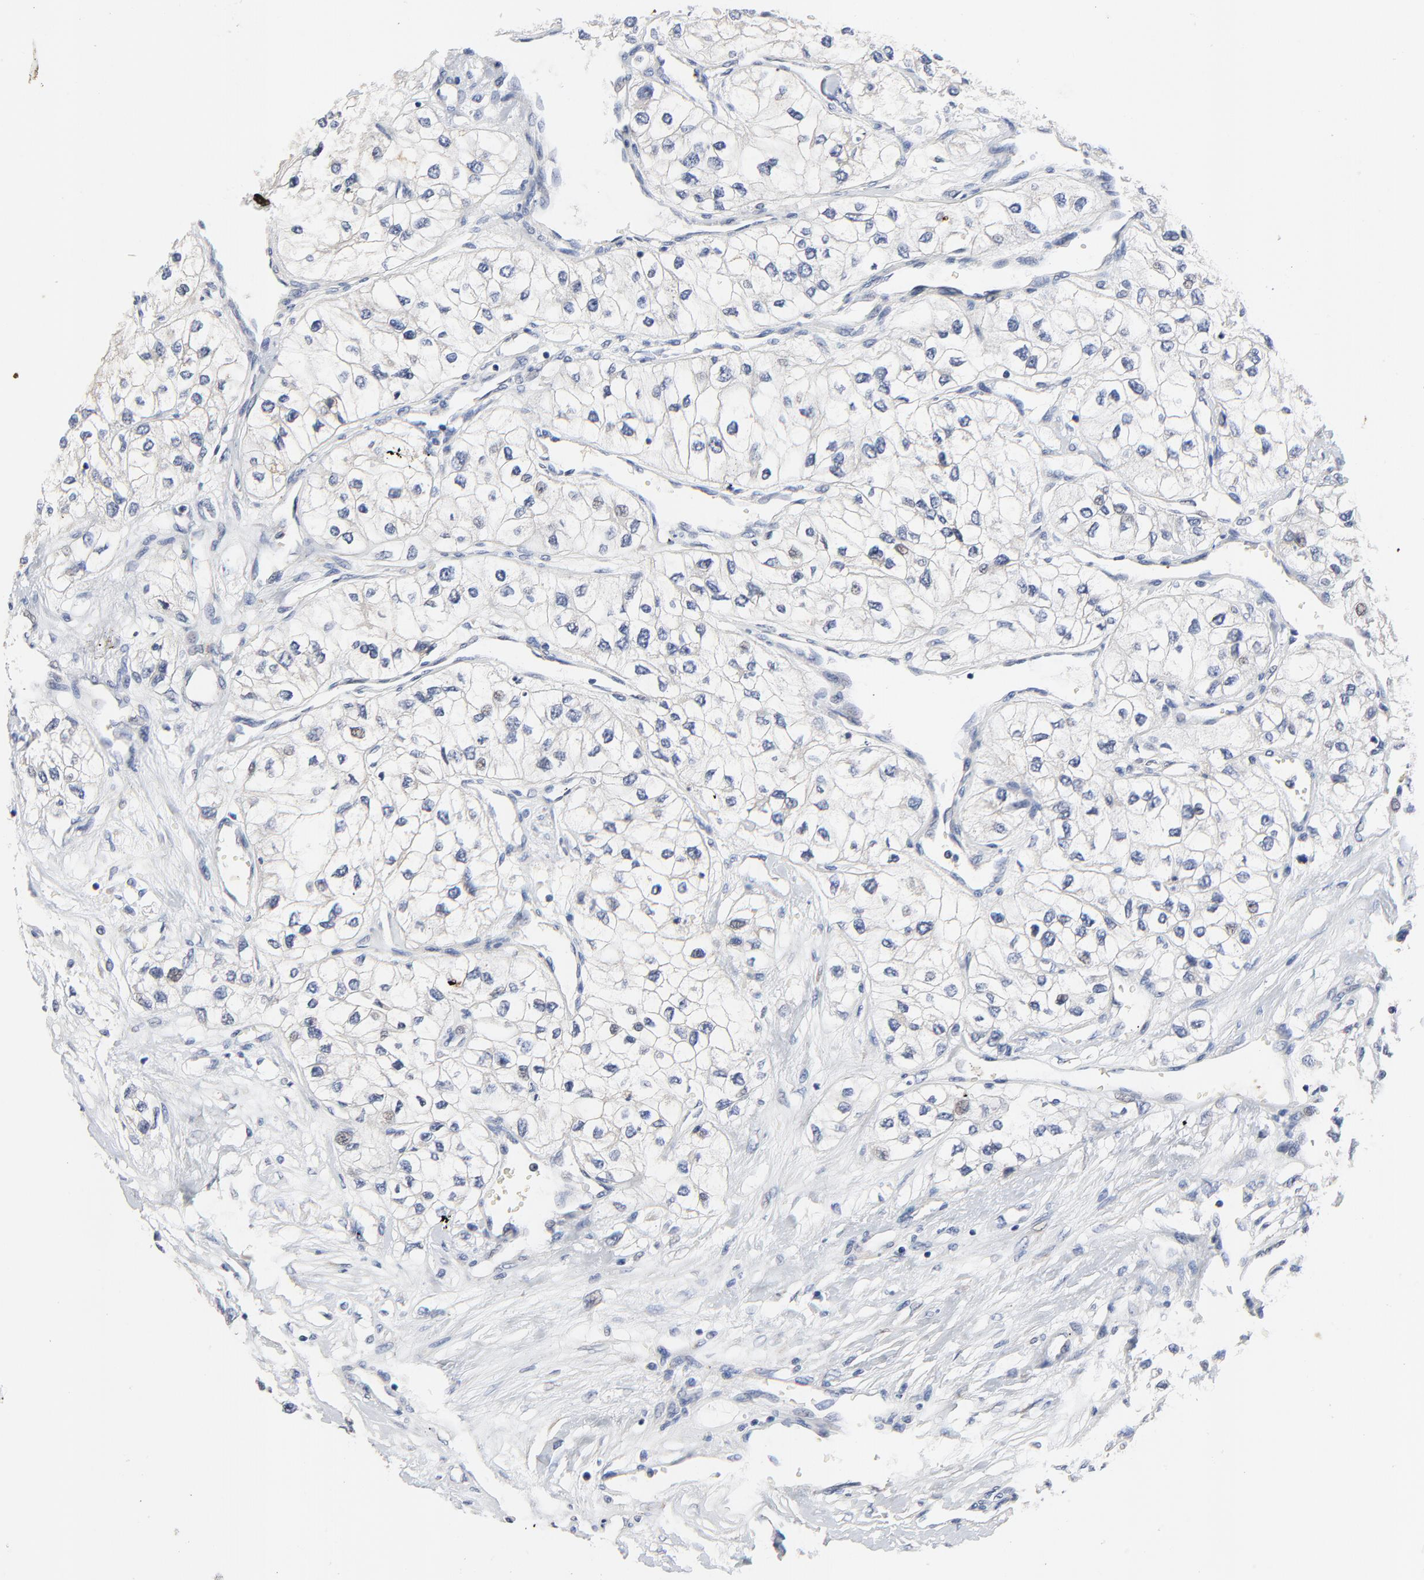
{"staining": {"intensity": "negative", "quantity": "none", "location": "none"}, "tissue": "renal cancer", "cell_type": "Tumor cells", "image_type": "cancer", "snomed": [{"axis": "morphology", "description": "Adenocarcinoma, NOS"}, {"axis": "topography", "description": "Kidney"}], "caption": "IHC histopathology image of neoplastic tissue: human adenocarcinoma (renal) stained with DAB (3,3'-diaminobenzidine) displays no significant protein positivity in tumor cells.", "gene": "VAV2", "patient": {"sex": "male", "age": 57}}